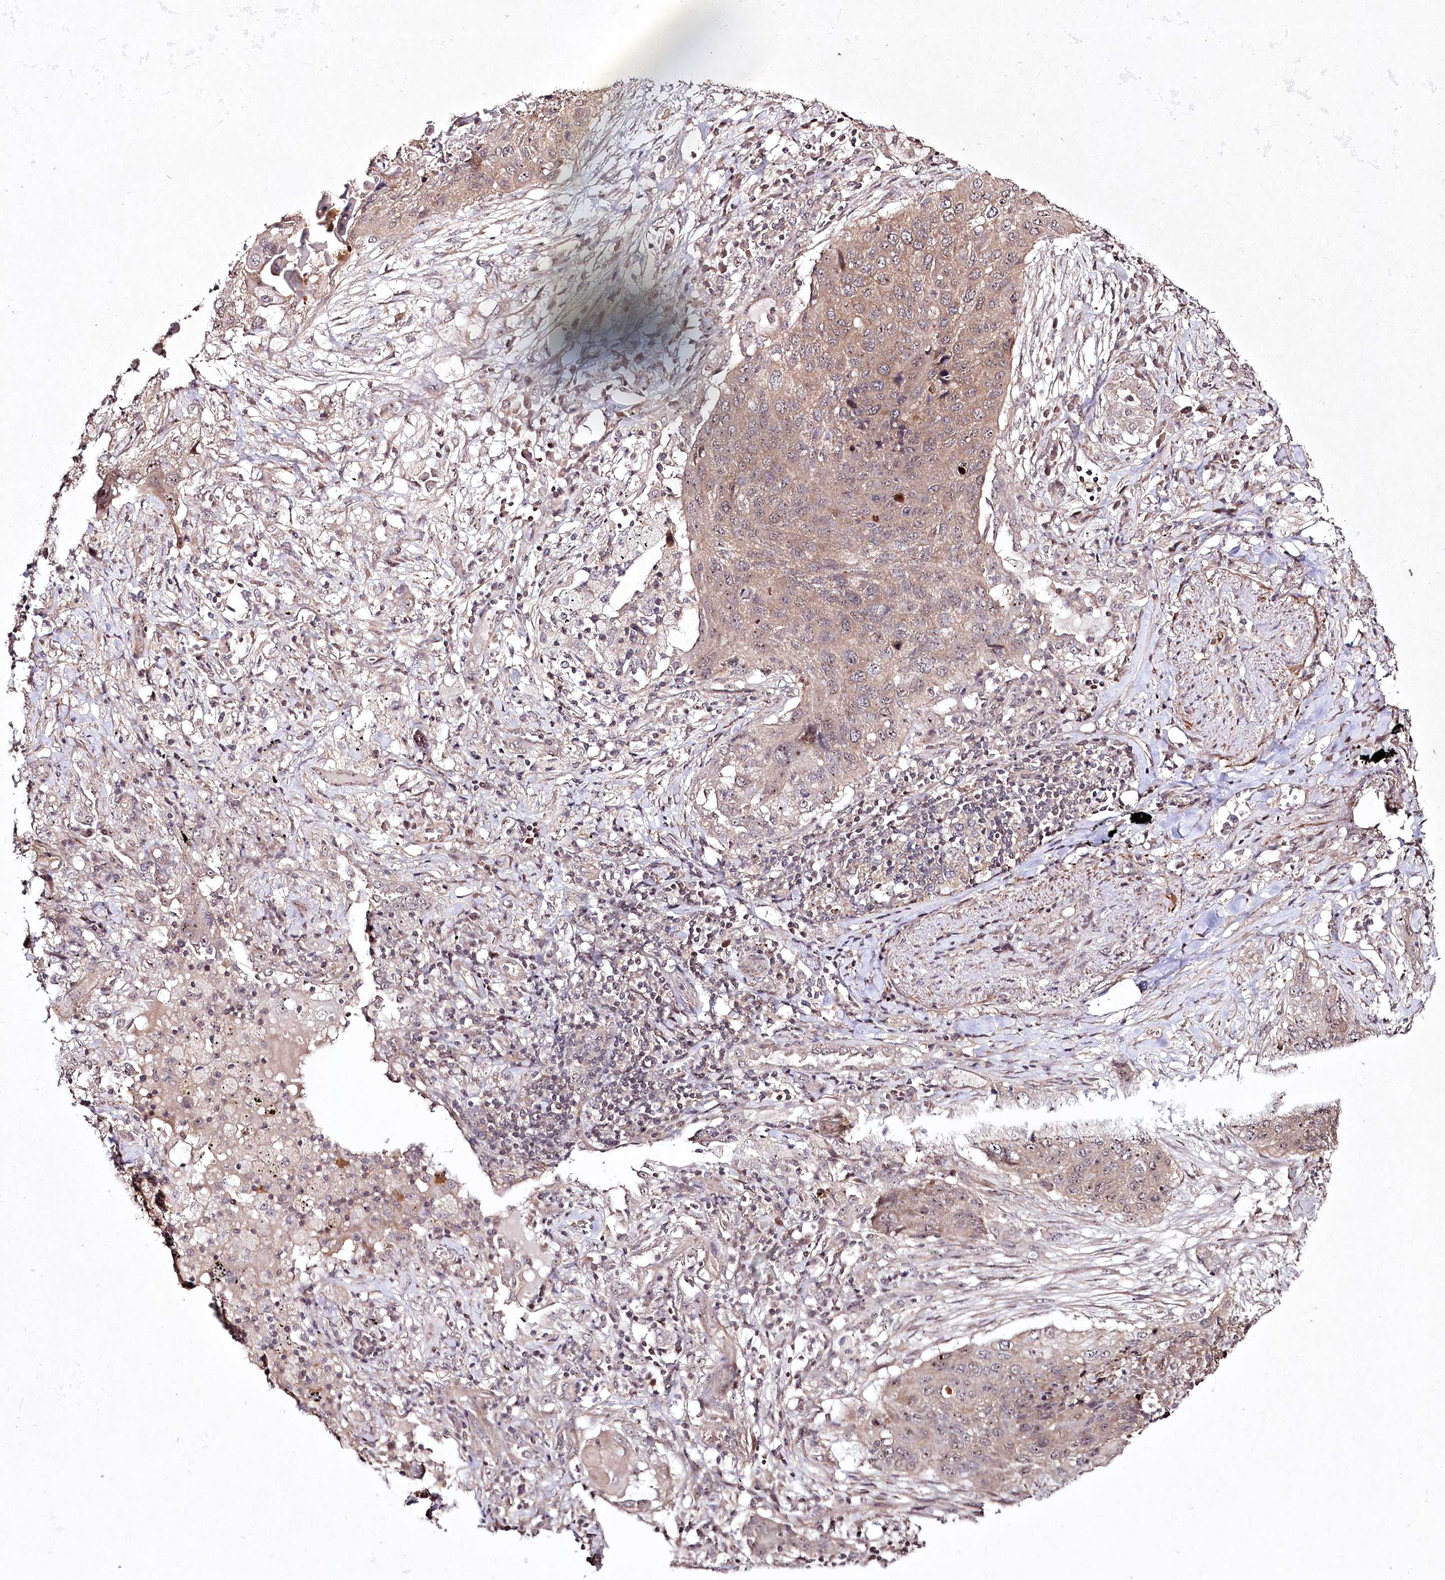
{"staining": {"intensity": "weak", "quantity": ">75%", "location": "cytoplasmic/membranous,nuclear"}, "tissue": "lung cancer", "cell_type": "Tumor cells", "image_type": "cancer", "snomed": [{"axis": "morphology", "description": "Squamous cell carcinoma, NOS"}, {"axis": "topography", "description": "Lung"}], "caption": "This histopathology image displays lung cancer (squamous cell carcinoma) stained with IHC to label a protein in brown. The cytoplasmic/membranous and nuclear of tumor cells show weak positivity for the protein. Nuclei are counter-stained blue.", "gene": "CCDC59", "patient": {"sex": "female", "age": 63}}